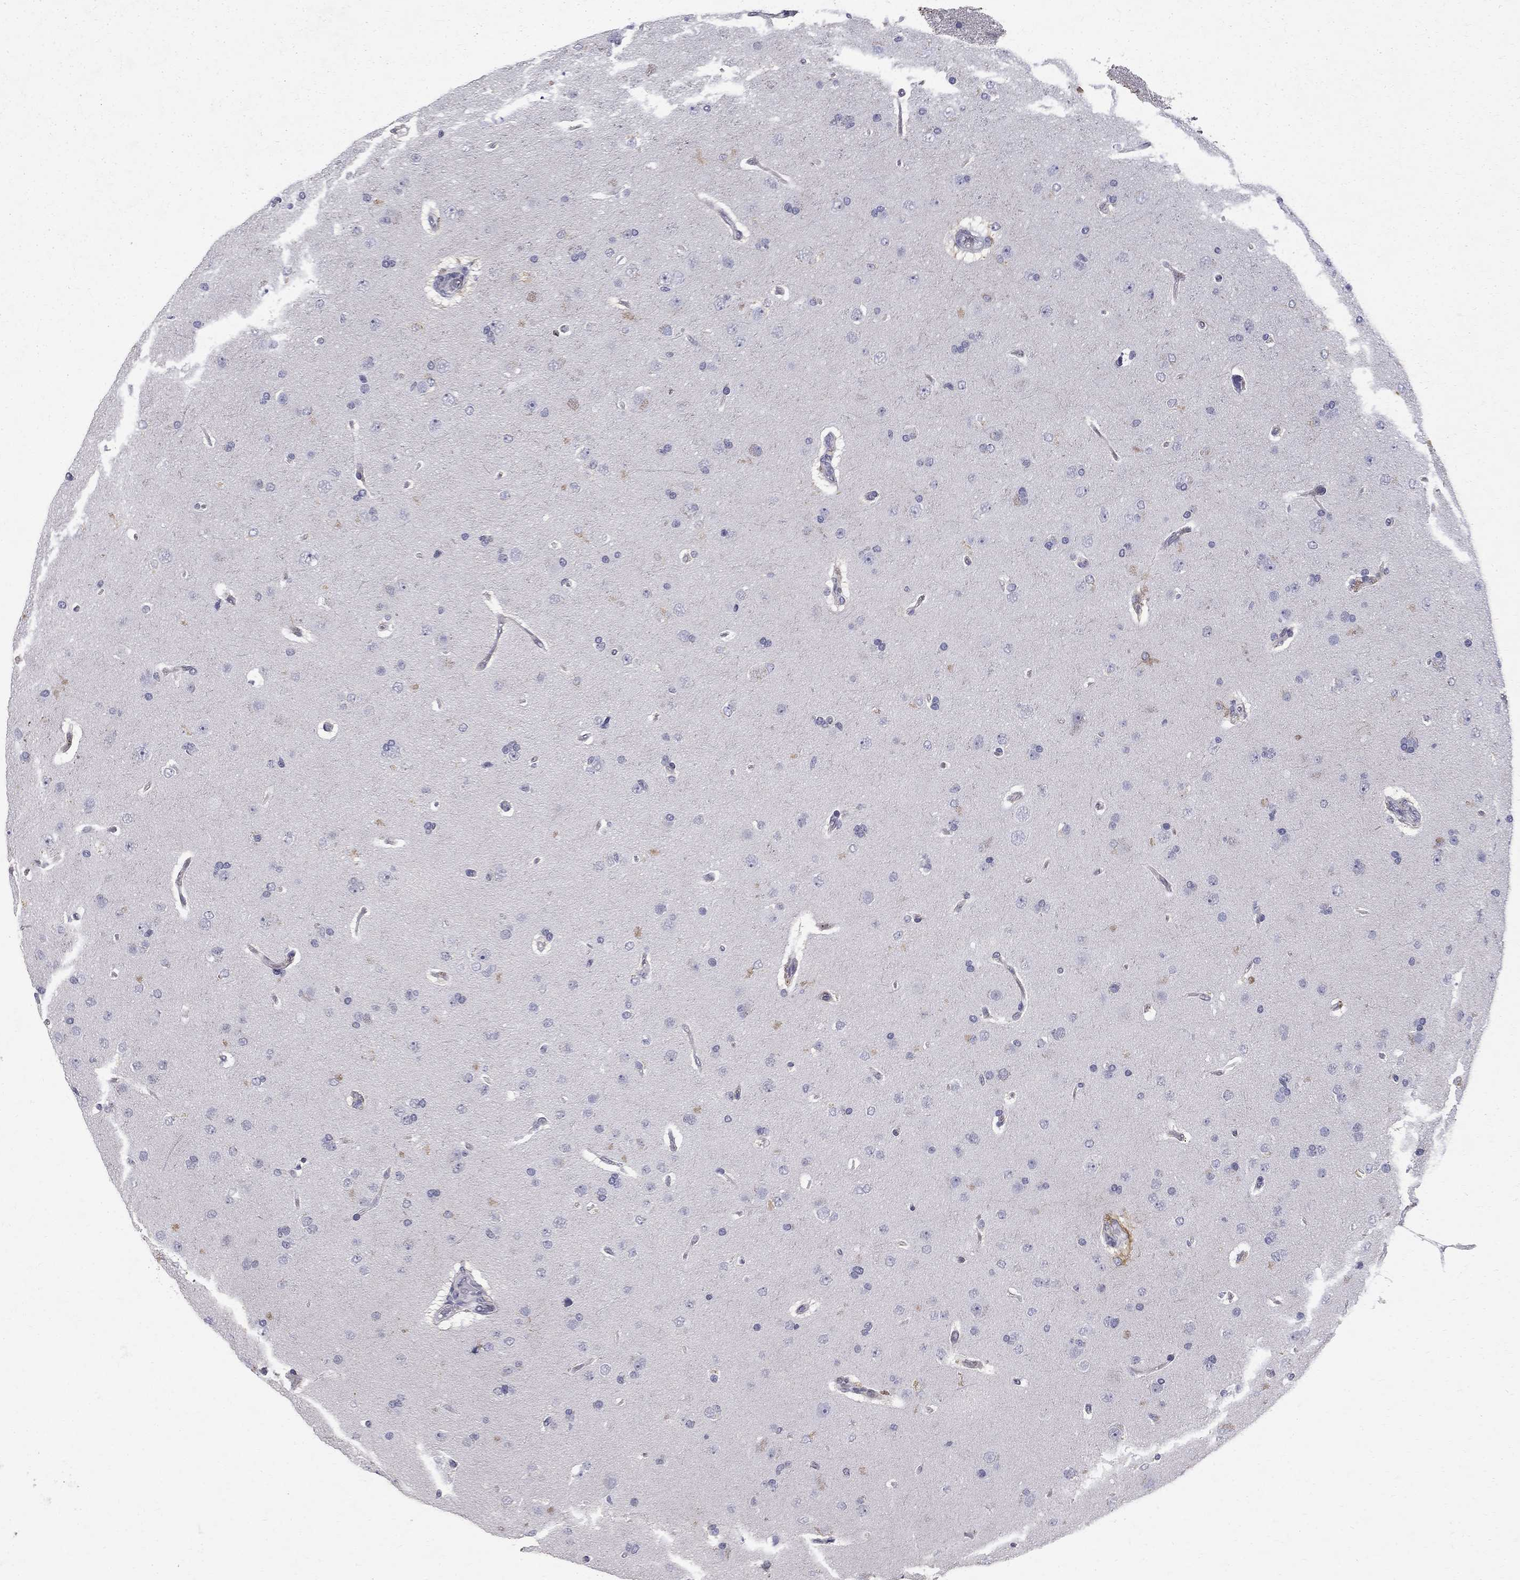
{"staining": {"intensity": "negative", "quantity": "none", "location": "none"}, "tissue": "glioma", "cell_type": "Tumor cells", "image_type": "cancer", "snomed": [{"axis": "morphology", "description": "Glioma, malignant, NOS"}, {"axis": "topography", "description": "Cerebral cortex"}], "caption": "Immunohistochemistry of glioma (malignant) shows no staining in tumor cells.", "gene": "CLIC6", "patient": {"sex": "male", "age": 58}}